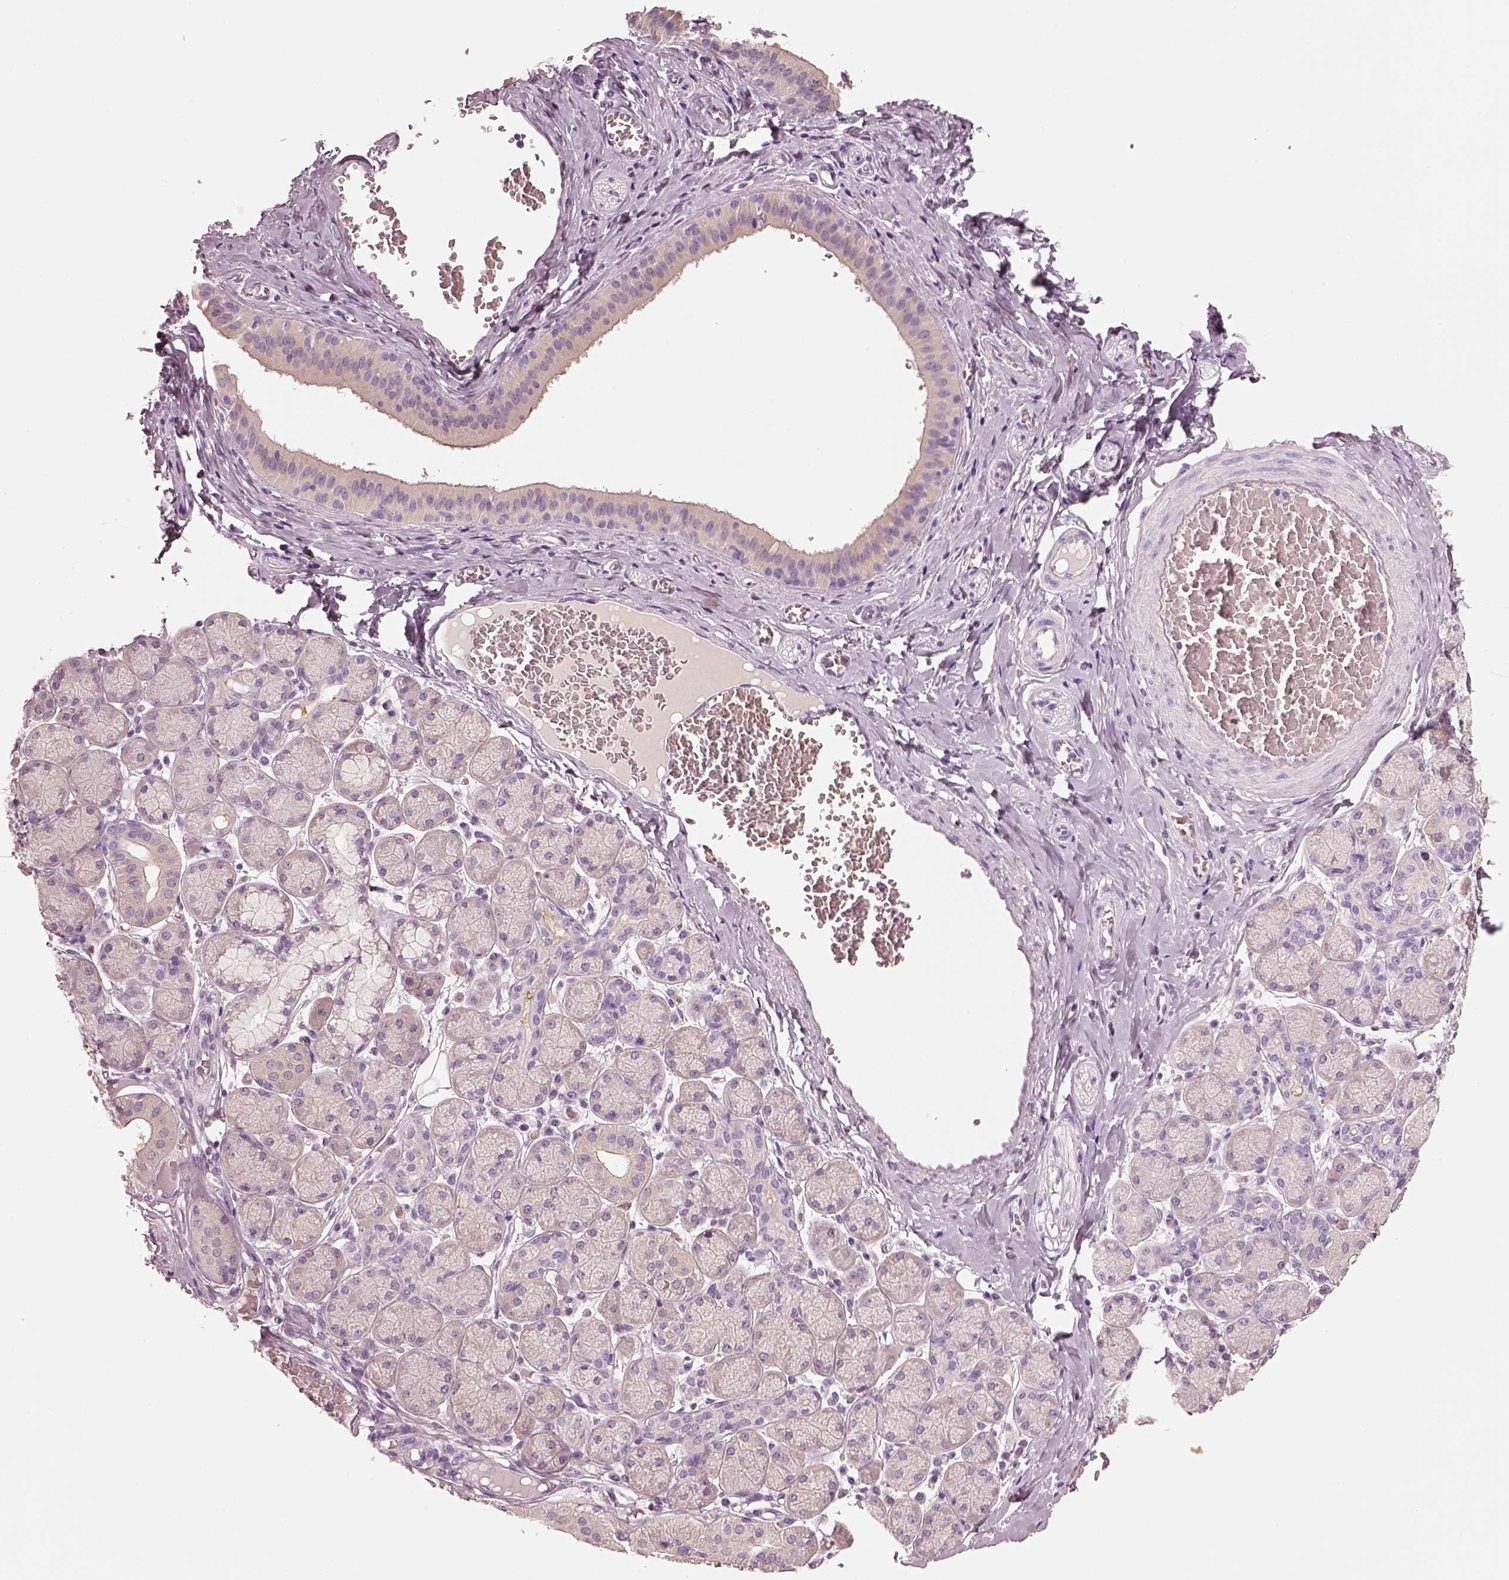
{"staining": {"intensity": "weak", "quantity": "25%-75%", "location": "cytoplasmic/membranous"}, "tissue": "salivary gland", "cell_type": "Glandular cells", "image_type": "normal", "snomed": [{"axis": "morphology", "description": "Normal tissue, NOS"}, {"axis": "topography", "description": "Salivary gland"}, {"axis": "topography", "description": "Peripheral nerve tissue"}], "caption": "The image shows staining of benign salivary gland, revealing weak cytoplasmic/membranous protein positivity (brown color) within glandular cells.", "gene": "ELSPBP1", "patient": {"sex": "female", "age": 24}}